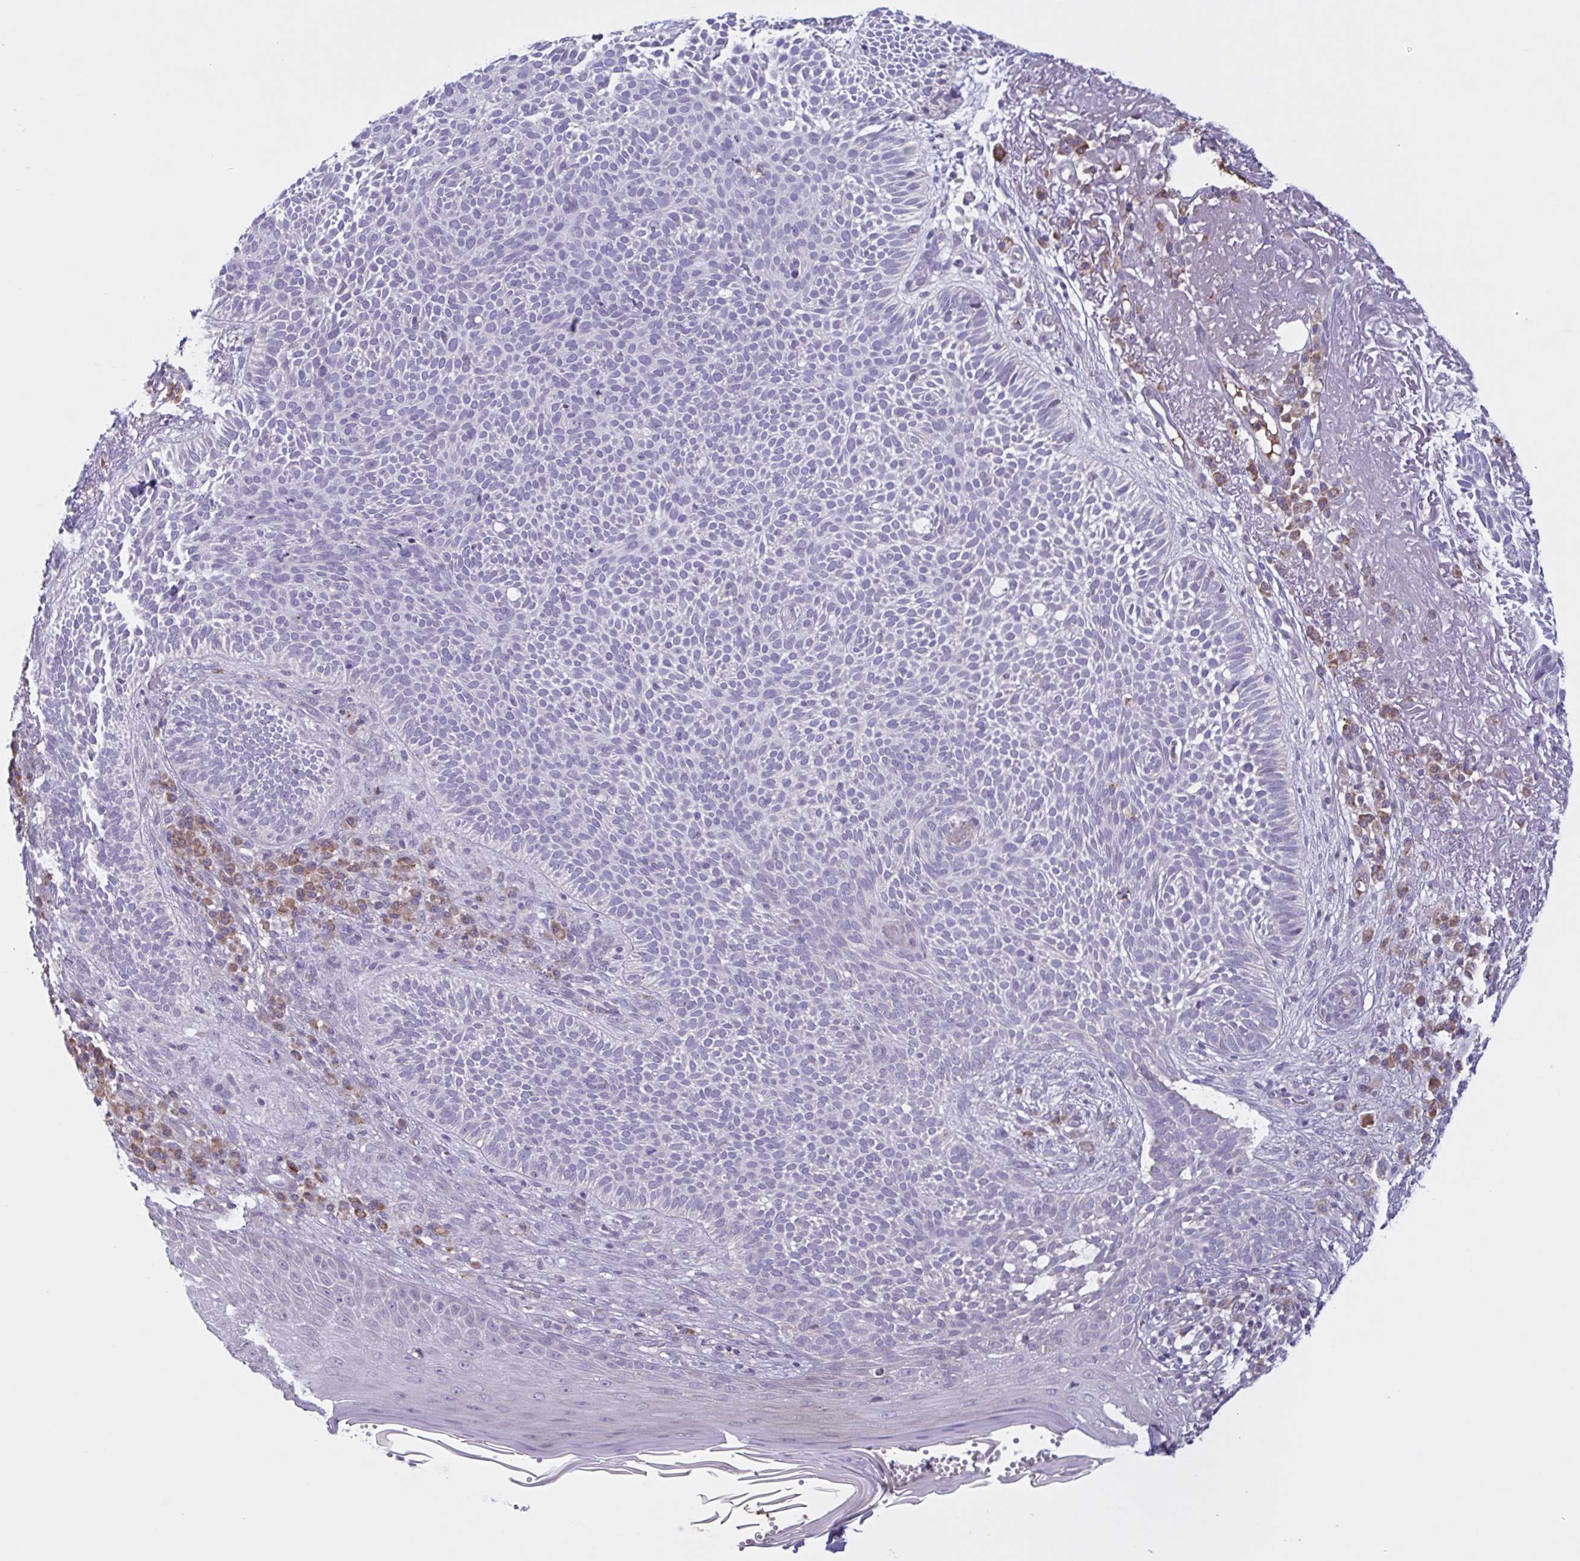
{"staining": {"intensity": "negative", "quantity": "none", "location": "none"}, "tissue": "skin cancer", "cell_type": "Tumor cells", "image_type": "cancer", "snomed": [{"axis": "morphology", "description": "Basal cell carcinoma"}, {"axis": "topography", "description": "Skin"}, {"axis": "topography", "description": "Skin of face"}], "caption": "A high-resolution histopathology image shows immunohistochemistry staining of skin basal cell carcinoma, which shows no significant expression in tumor cells.", "gene": "F13B", "patient": {"sex": "female", "age": 82}}